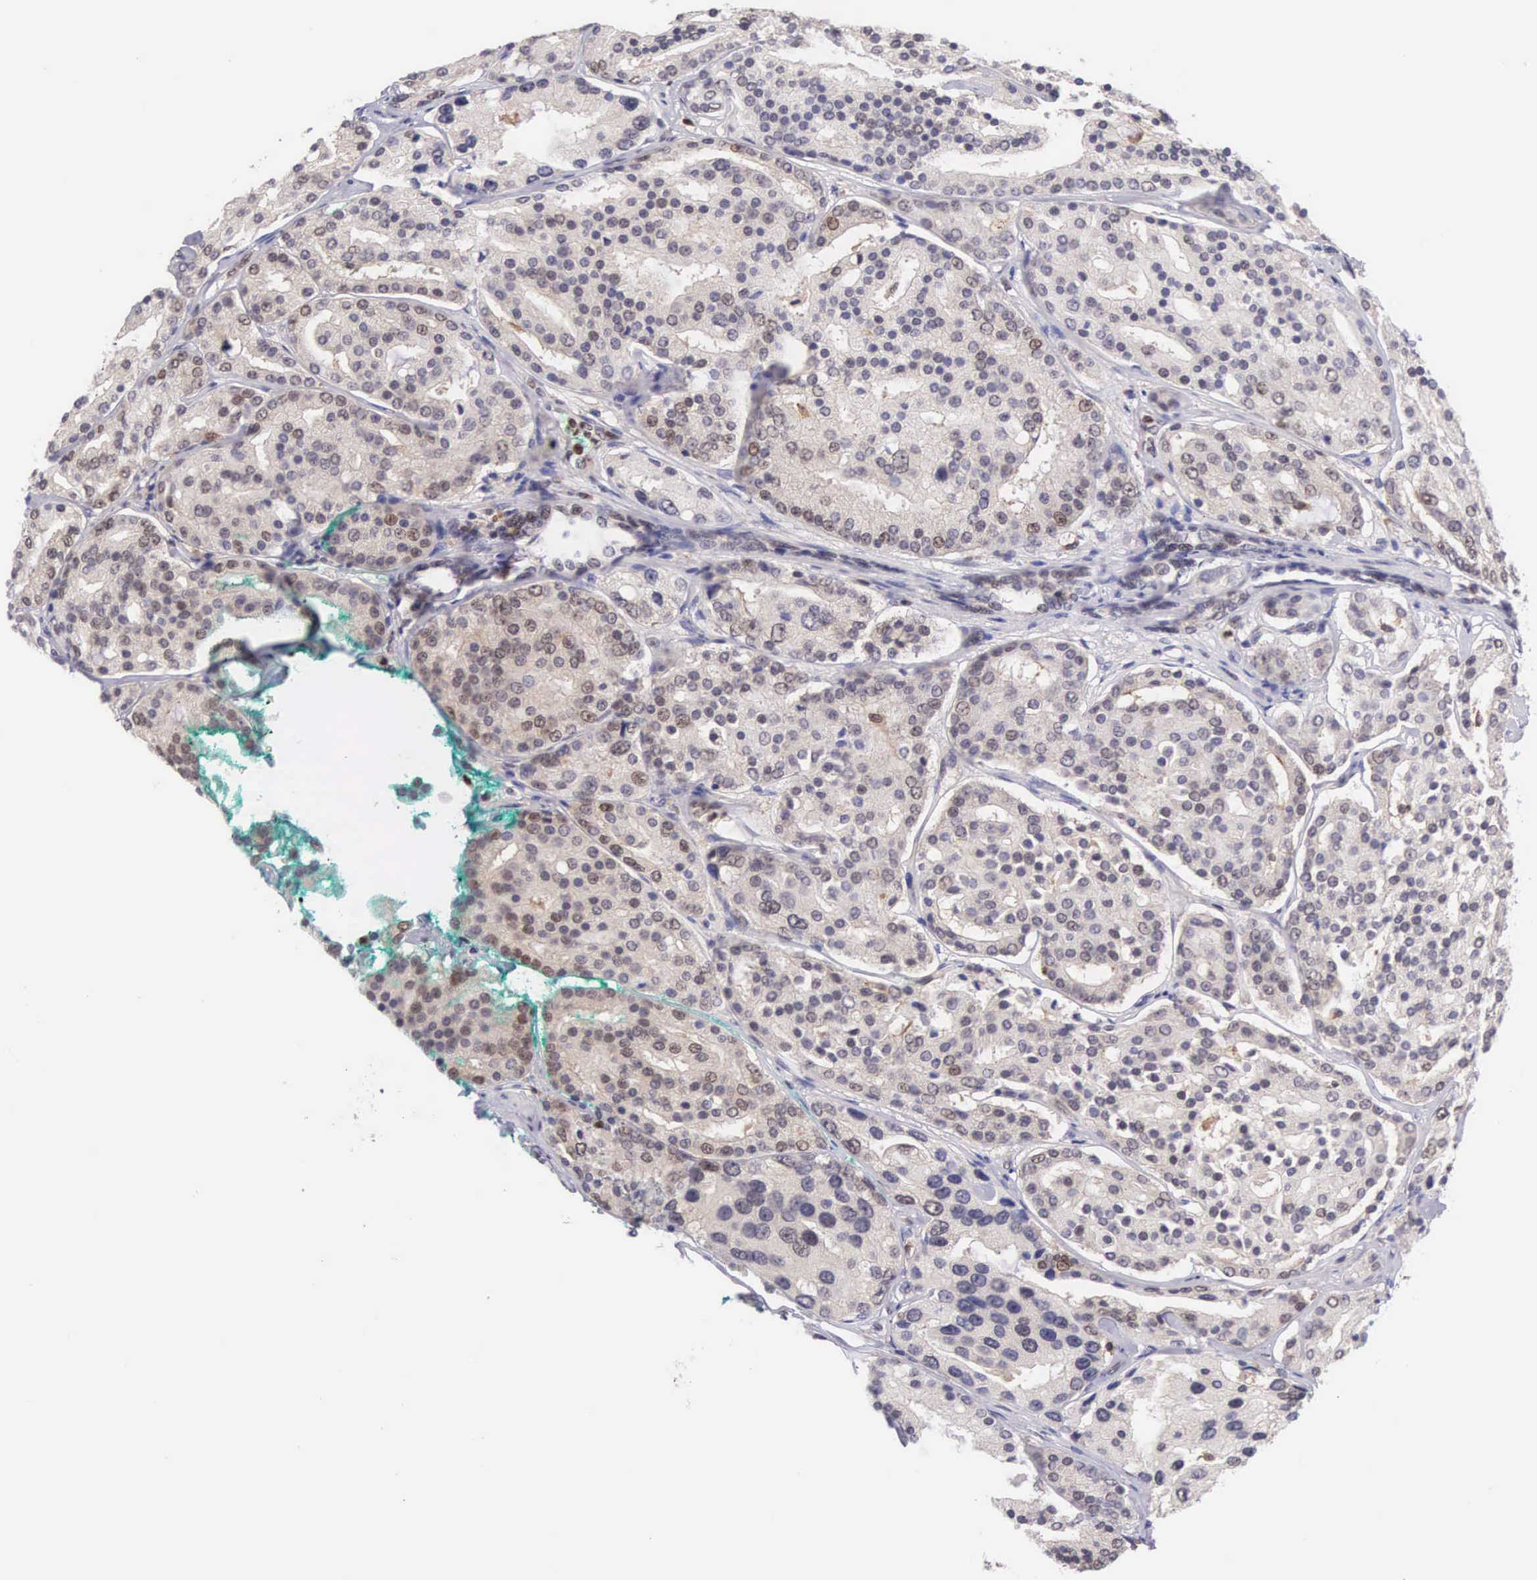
{"staining": {"intensity": "weak", "quantity": "25%-75%", "location": "cytoplasmic/membranous,nuclear"}, "tissue": "prostate cancer", "cell_type": "Tumor cells", "image_type": "cancer", "snomed": [{"axis": "morphology", "description": "Adenocarcinoma, High grade"}, {"axis": "topography", "description": "Prostate"}], "caption": "Weak cytoplasmic/membranous and nuclear expression is appreciated in approximately 25%-75% of tumor cells in prostate high-grade adenocarcinoma.", "gene": "GRK3", "patient": {"sex": "male", "age": 64}}